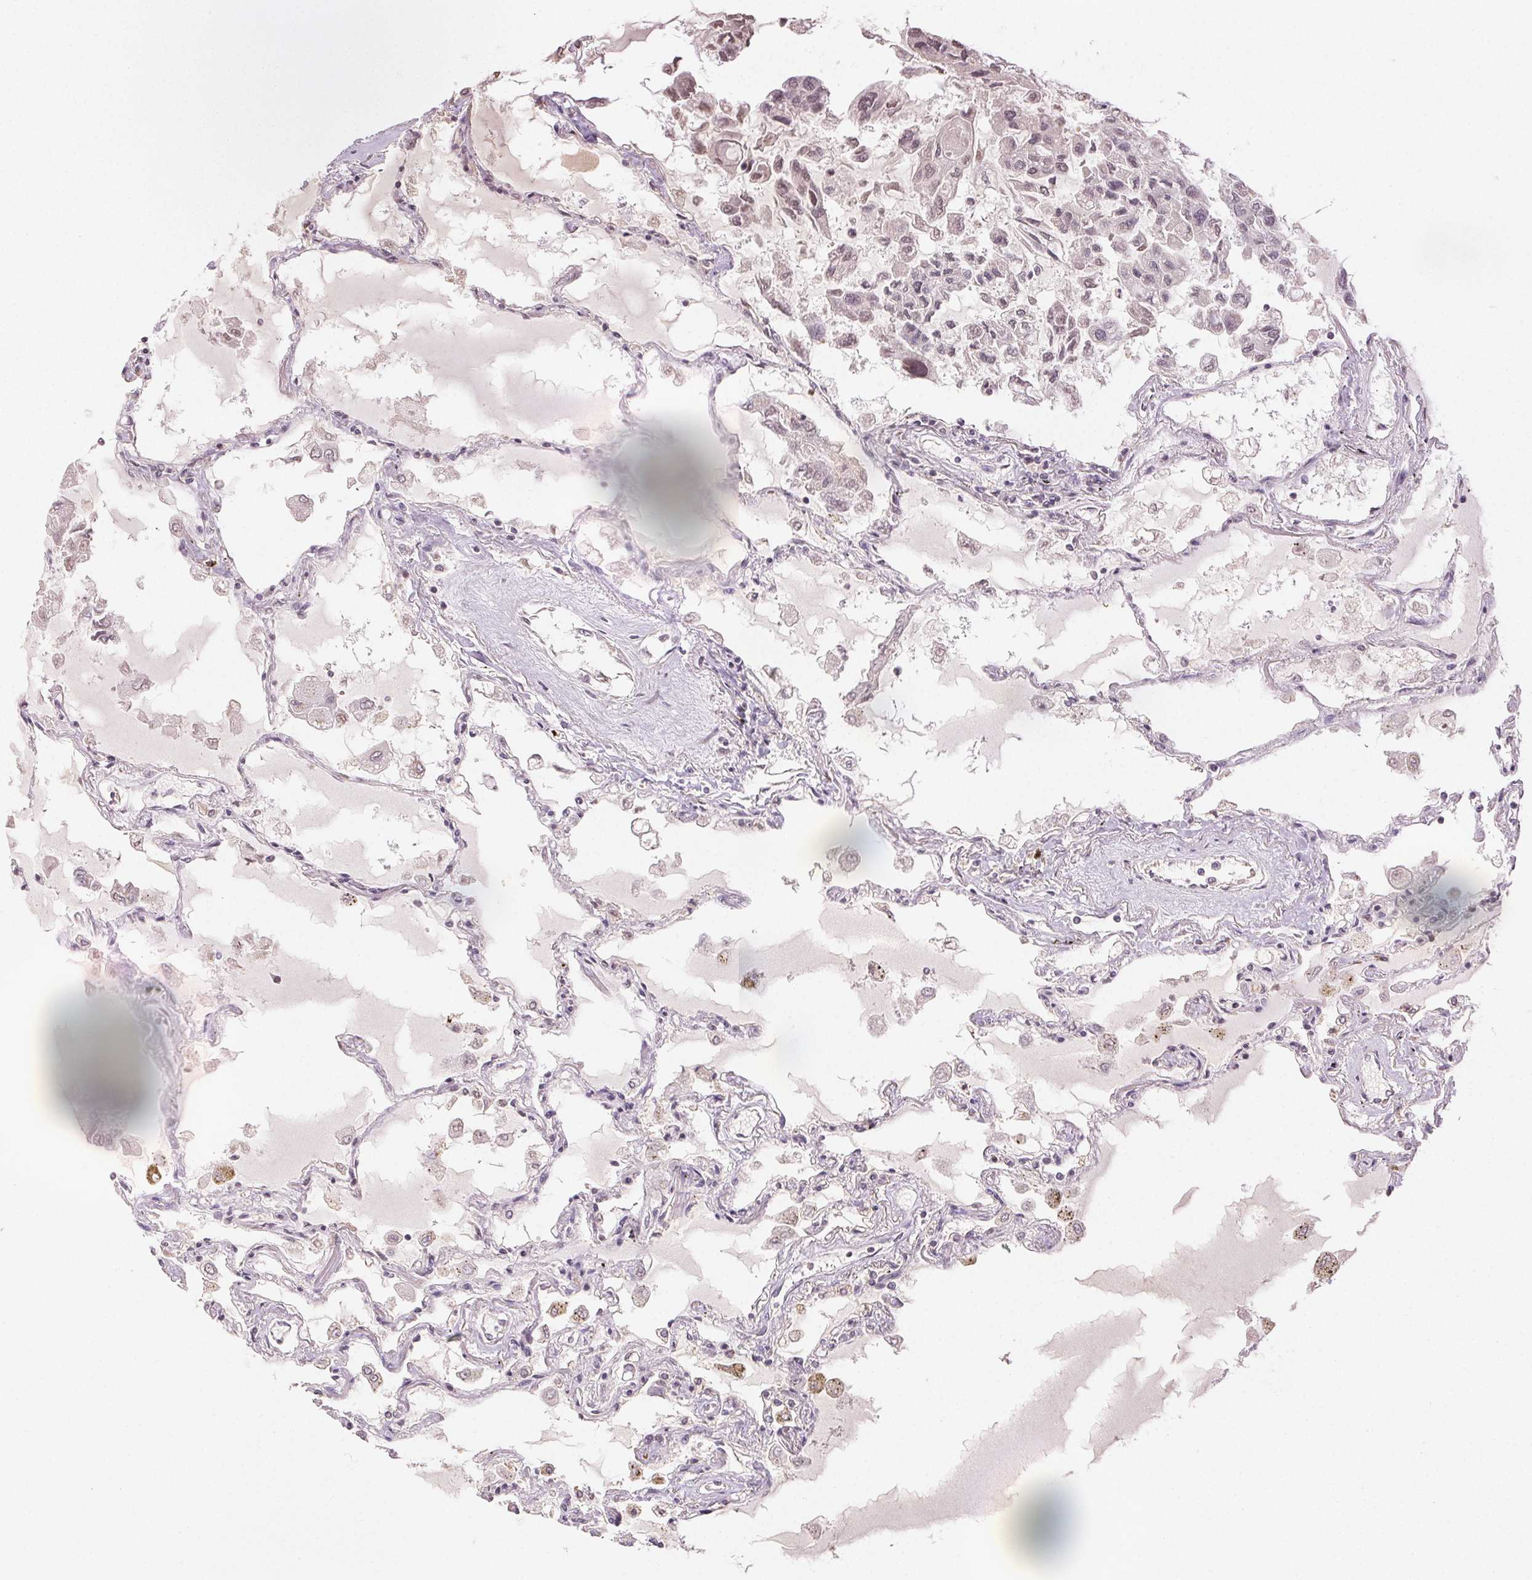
{"staining": {"intensity": "negative", "quantity": "none", "location": "none"}, "tissue": "lung", "cell_type": "Alveolar cells", "image_type": "normal", "snomed": [{"axis": "morphology", "description": "Normal tissue, NOS"}, {"axis": "morphology", "description": "Adenocarcinoma, NOS"}, {"axis": "topography", "description": "Cartilage tissue"}, {"axis": "topography", "description": "Lung"}], "caption": "This image is of unremarkable lung stained with immunohistochemistry to label a protein in brown with the nuclei are counter-stained blue. There is no positivity in alveolar cells.", "gene": "CLASP1", "patient": {"sex": "female", "age": 67}}